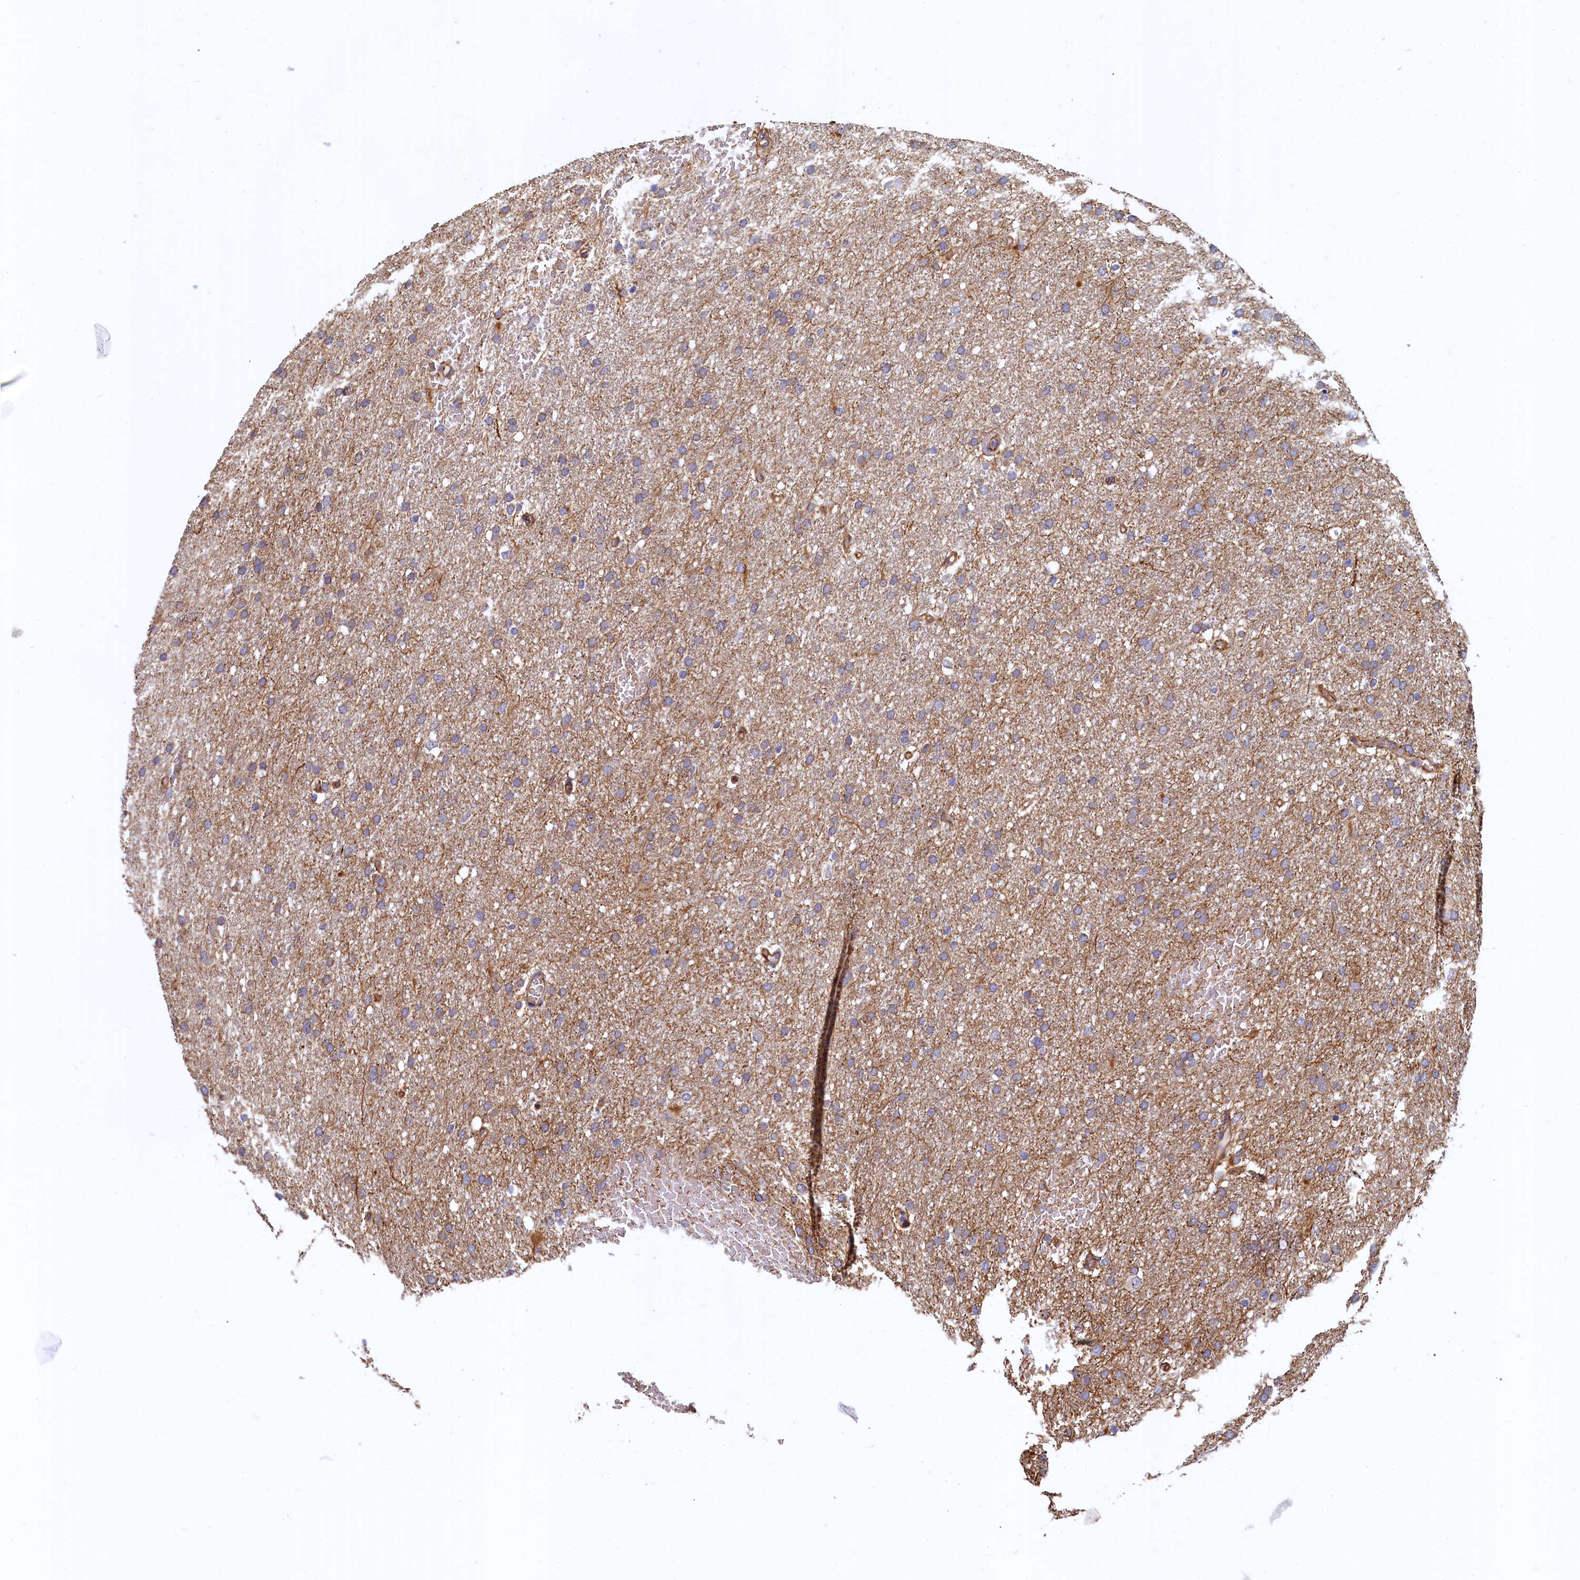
{"staining": {"intensity": "negative", "quantity": "none", "location": "none"}, "tissue": "glioma", "cell_type": "Tumor cells", "image_type": "cancer", "snomed": [{"axis": "morphology", "description": "Glioma, malignant, High grade"}, {"axis": "topography", "description": "Cerebral cortex"}], "caption": "Immunohistochemistry image of high-grade glioma (malignant) stained for a protein (brown), which demonstrates no positivity in tumor cells. (Stains: DAB immunohistochemistry with hematoxylin counter stain, Microscopy: brightfield microscopy at high magnification).", "gene": "LRRC57", "patient": {"sex": "female", "age": 36}}